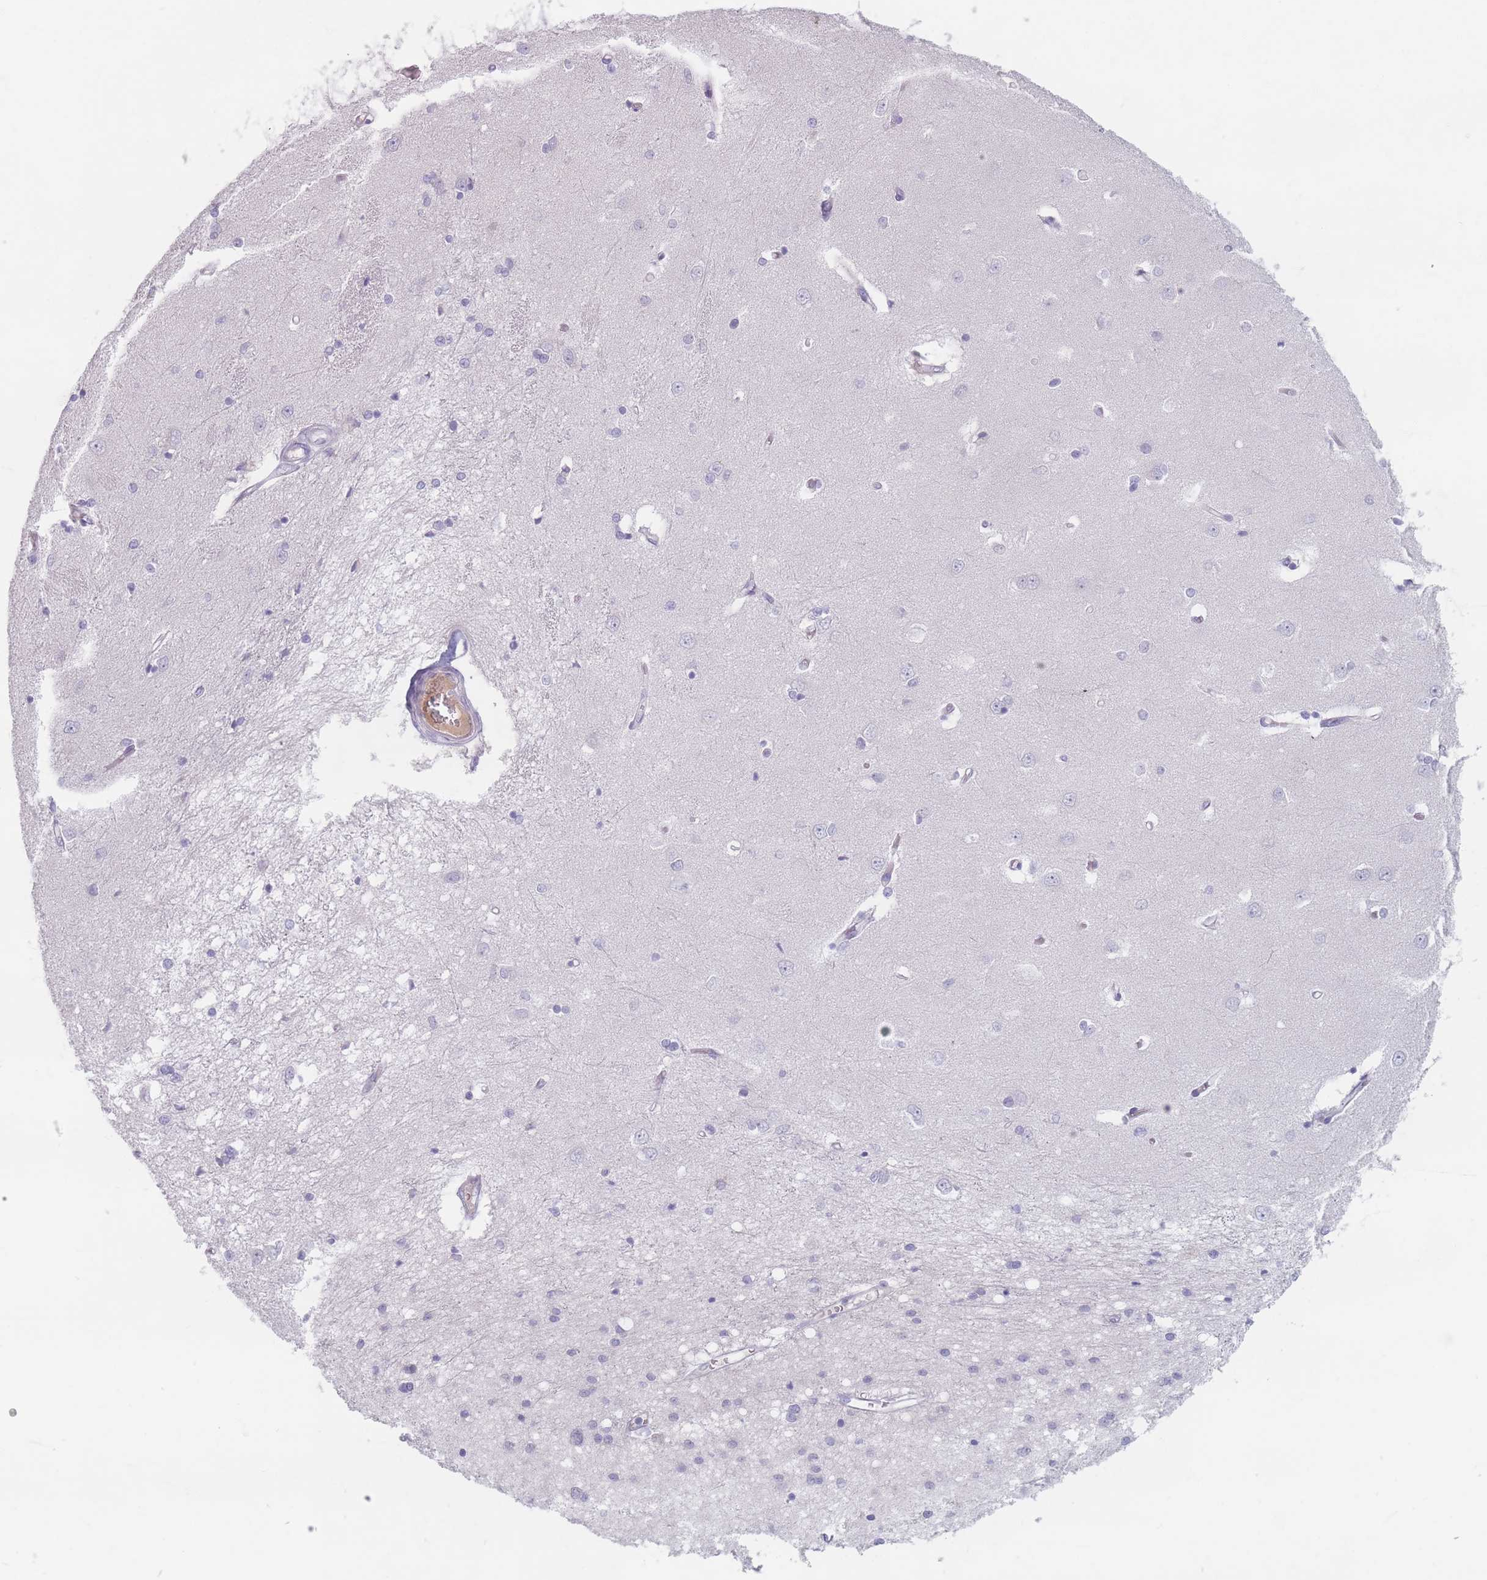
{"staining": {"intensity": "negative", "quantity": "none", "location": "none"}, "tissue": "caudate", "cell_type": "Glial cells", "image_type": "normal", "snomed": [{"axis": "morphology", "description": "Normal tissue, NOS"}, {"axis": "topography", "description": "Lateral ventricle wall"}], "caption": "IHC photomicrograph of normal caudate: human caudate stained with DAB exhibits no significant protein positivity in glial cells.", "gene": "PIGM", "patient": {"sex": "male", "age": 37}}